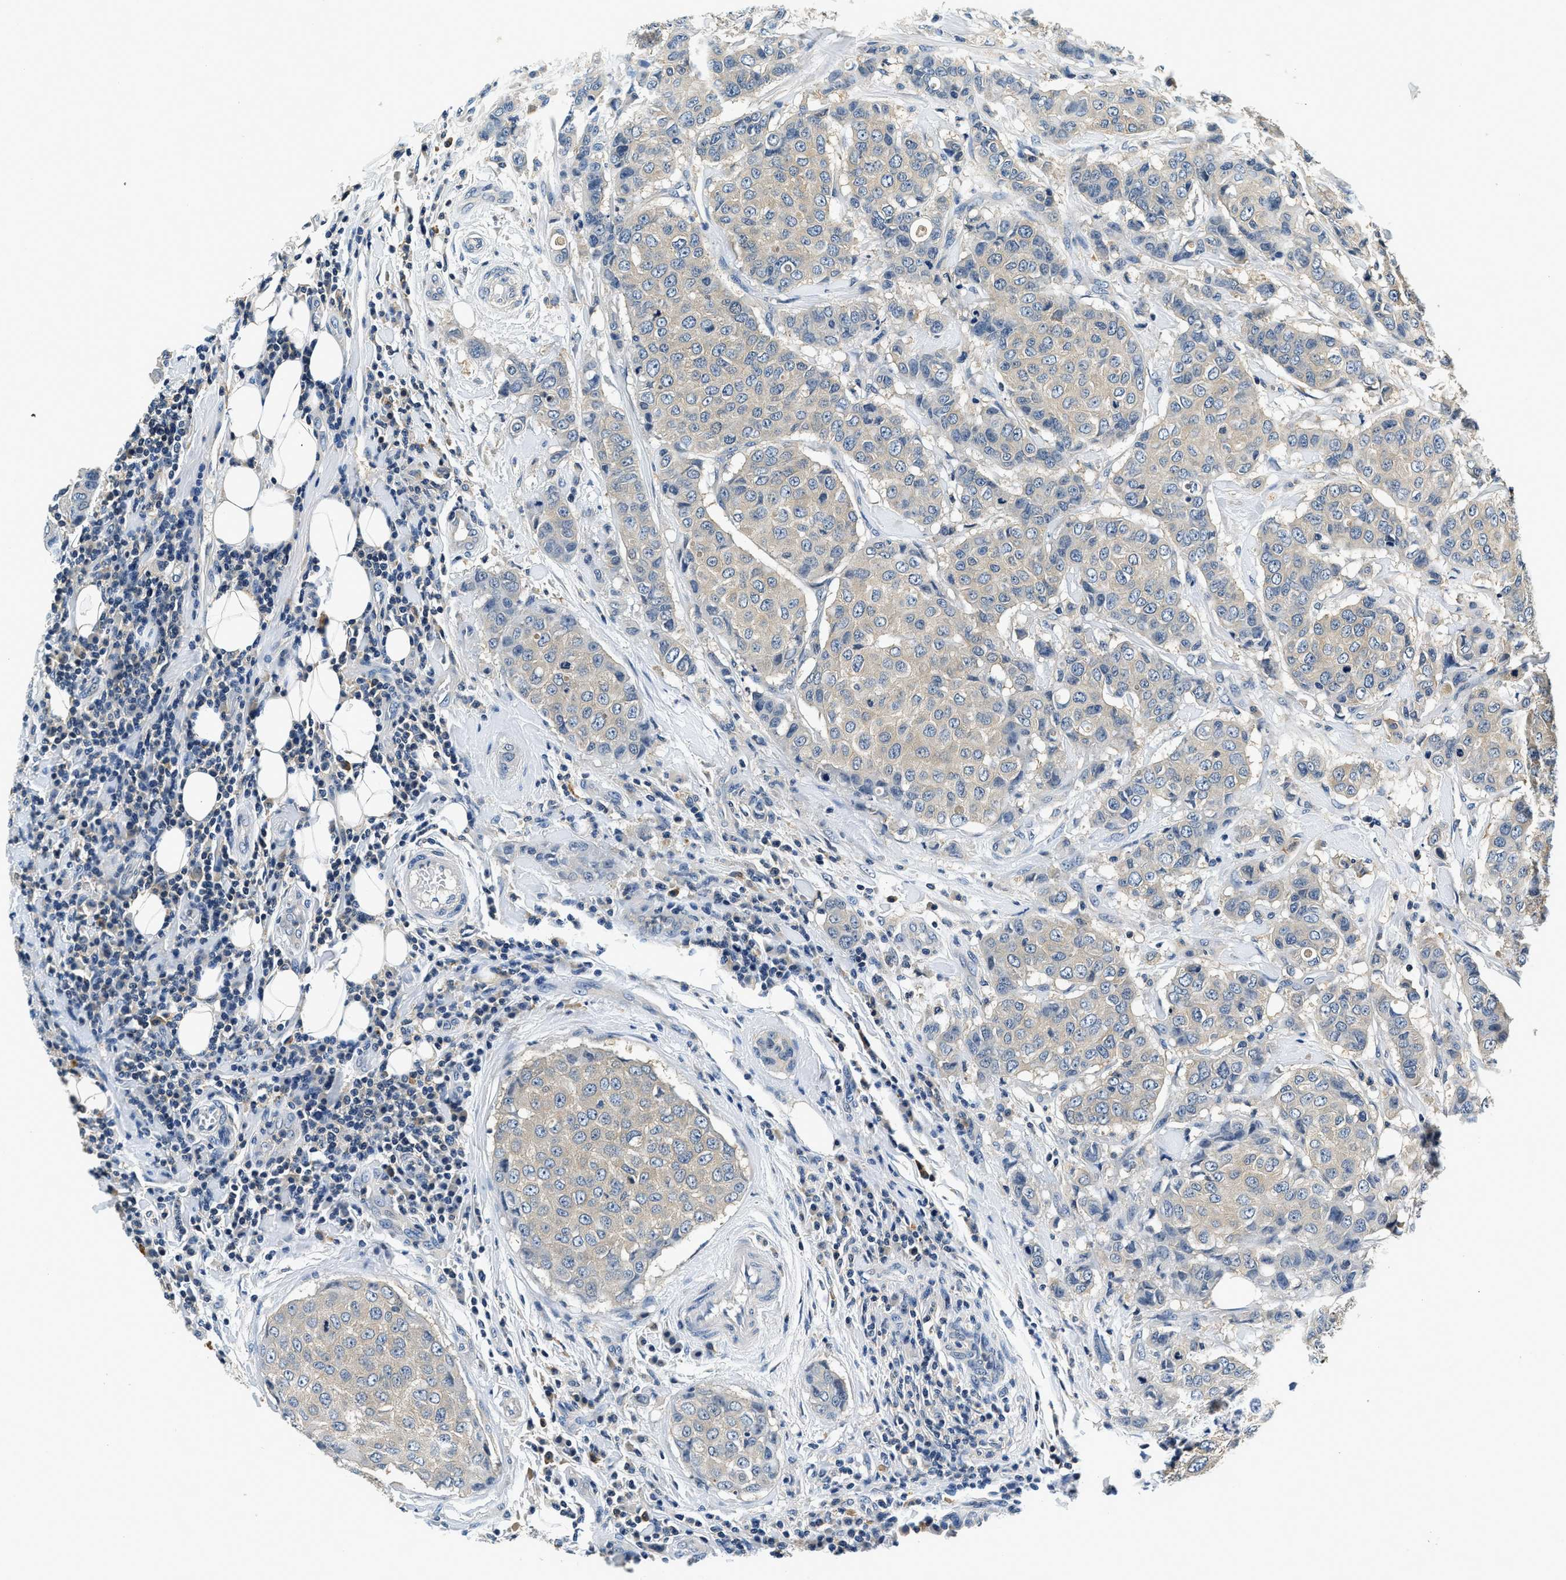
{"staining": {"intensity": "weak", "quantity": ">75%", "location": "cytoplasmic/membranous"}, "tissue": "breast cancer", "cell_type": "Tumor cells", "image_type": "cancer", "snomed": [{"axis": "morphology", "description": "Duct carcinoma"}, {"axis": "topography", "description": "Breast"}], "caption": "Protein expression analysis of human breast intraductal carcinoma reveals weak cytoplasmic/membranous expression in about >75% of tumor cells.", "gene": "RESF1", "patient": {"sex": "female", "age": 27}}